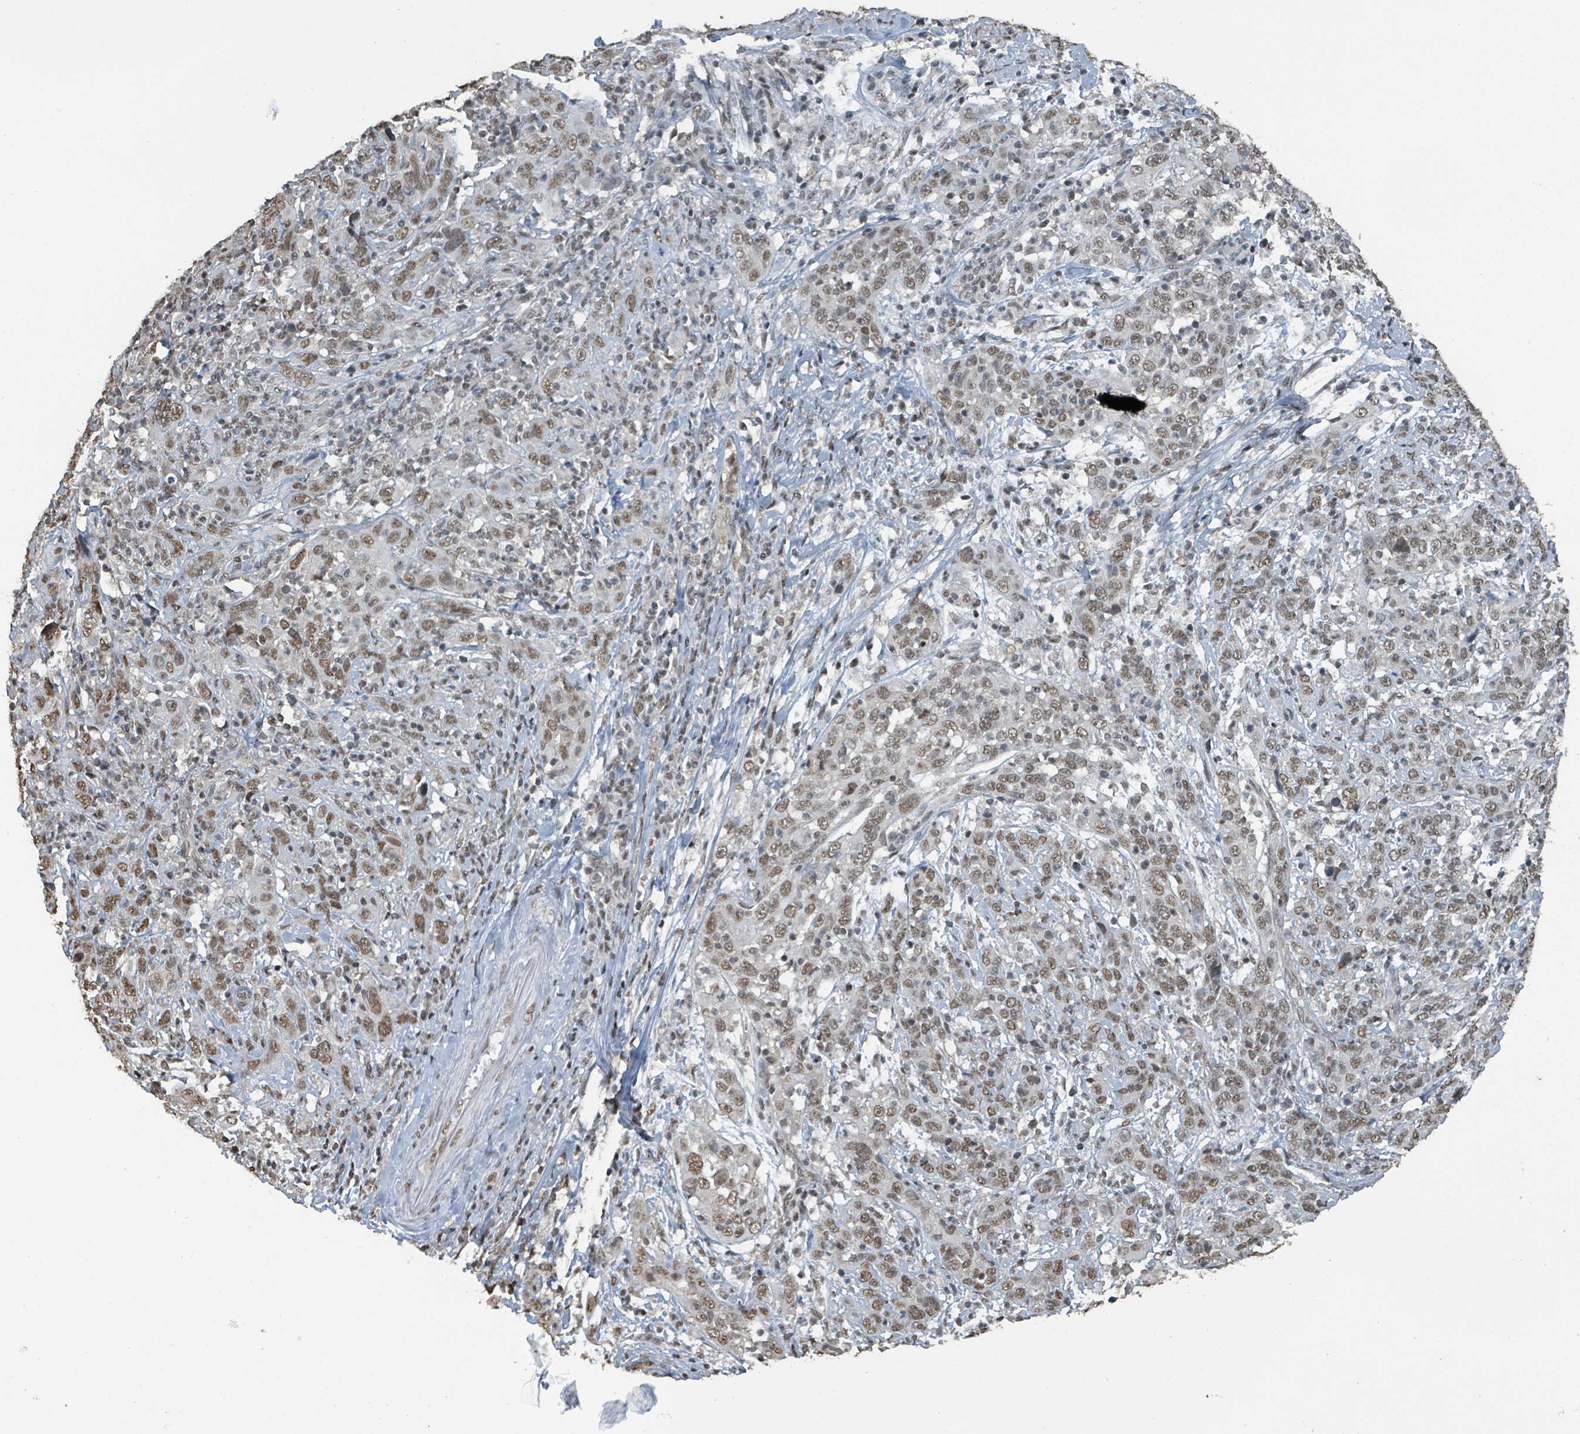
{"staining": {"intensity": "moderate", "quantity": "25%-75%", "location": "nuclear"}, "tissue": "cervical cancer", "cell_type": "Tumor cells", "image_type": "cancer", "snomed": [{"axis": "morphology", "description": "Squamous cell carcinoma, NOS"}, {"axis": "topography", "description": "Cervix"}], "caption": "This image shows immunohistochemistry staining of human cervical cancer, with medium moderate nuclear staining in about 25%-75% of tumor cells.", "gene": "PHIP", "patient": {"sex": "female", "age": 46}}